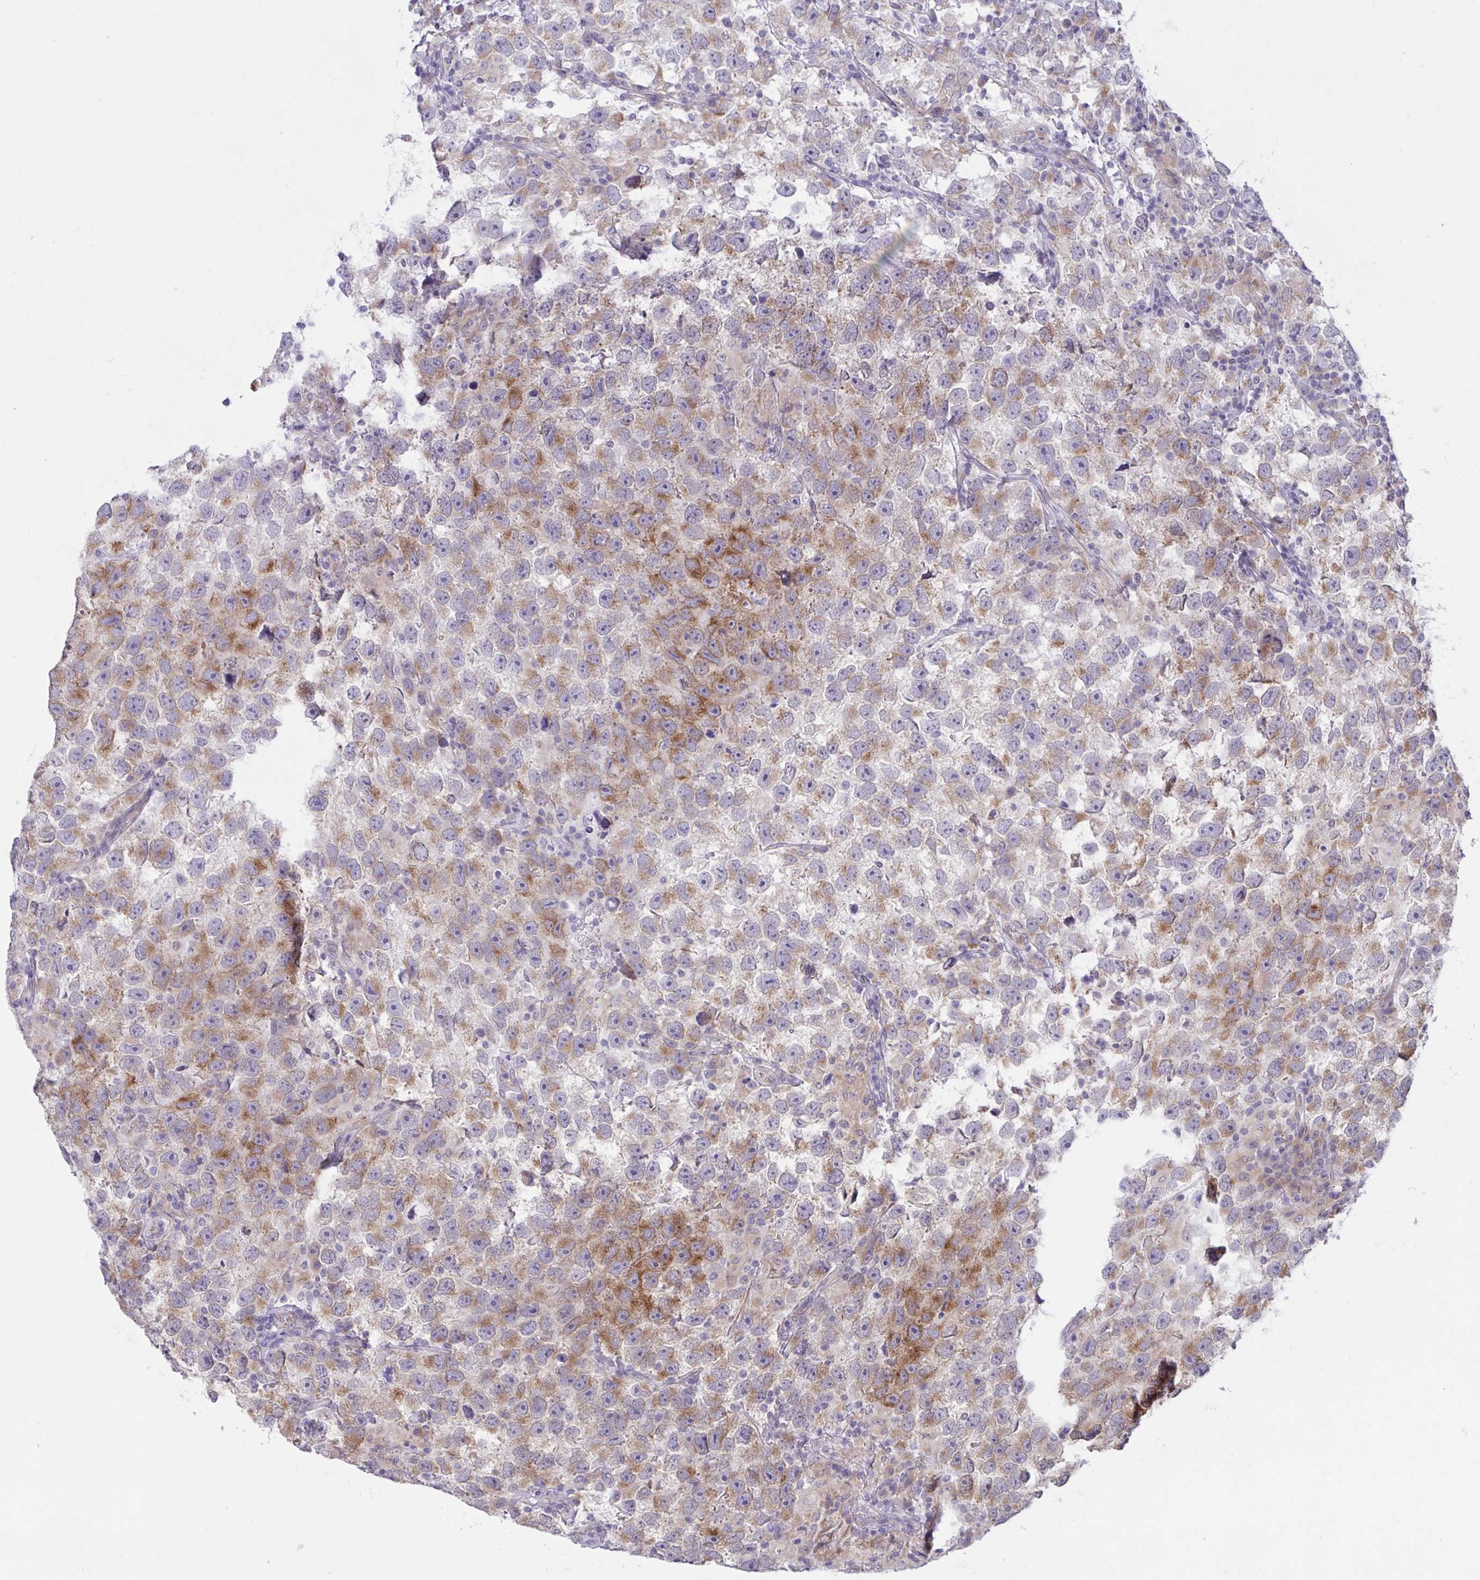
{"staining": {"intensity": "moderate", "quantity": "25%-75%", "location": "cytoplasmic/membranous"}, "tissue": "testis cancer", "cell_type": "Tumor cells", "image_type": "cancer", "snomed": [{"axis": "morphology", "description": "Seminoma, NOS"}, {"axis": "topography", "description": "Testis"}], "caption": "Immunohistochemistry (IHC) of human testis cancer reveals medium levels of moderate cytoplasmic/membranous positivity in approximately 25%-75% of tumor cells.", "gene": "CAMLG", "patient": {"sex": "male", "age": 26}}